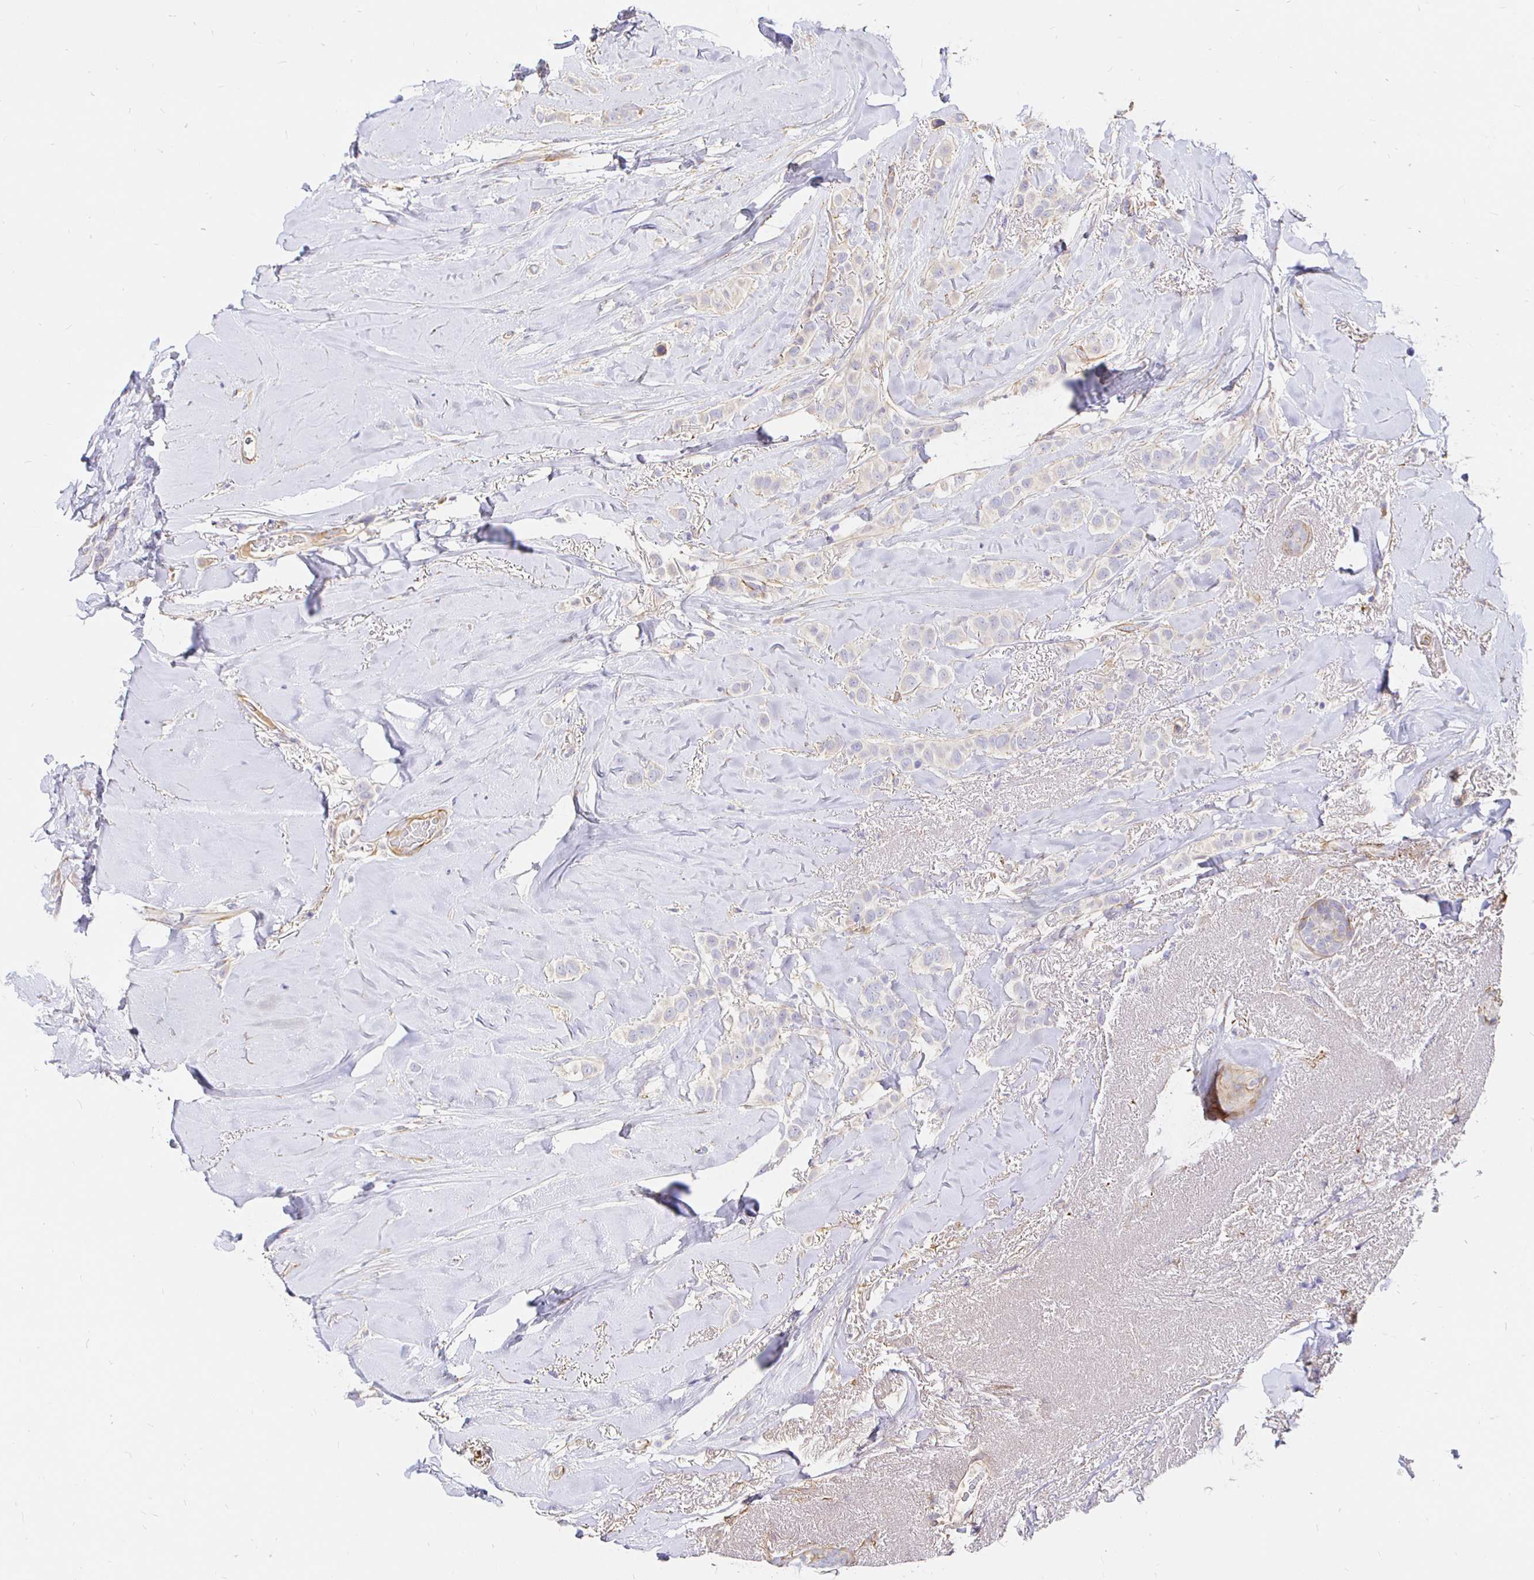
{"staining": {"intensity": "negative", "quantity": "none", "location": "none"}, "tissue": "breast cancer", "cell_type": "Tumor cells", "image_type": "cancer", "snomed": [{"axis": "morphology", "description": "Lobular carcinoma"}, {"axis": "topography", "description": "Breast"}], "caption": "High power microscopy image of an IHC image of breast cancer, revealing no significant staining in tumor cells.", "gene": "PALM2AKAP2", "patient": {"sex": "female", "age": 66}}